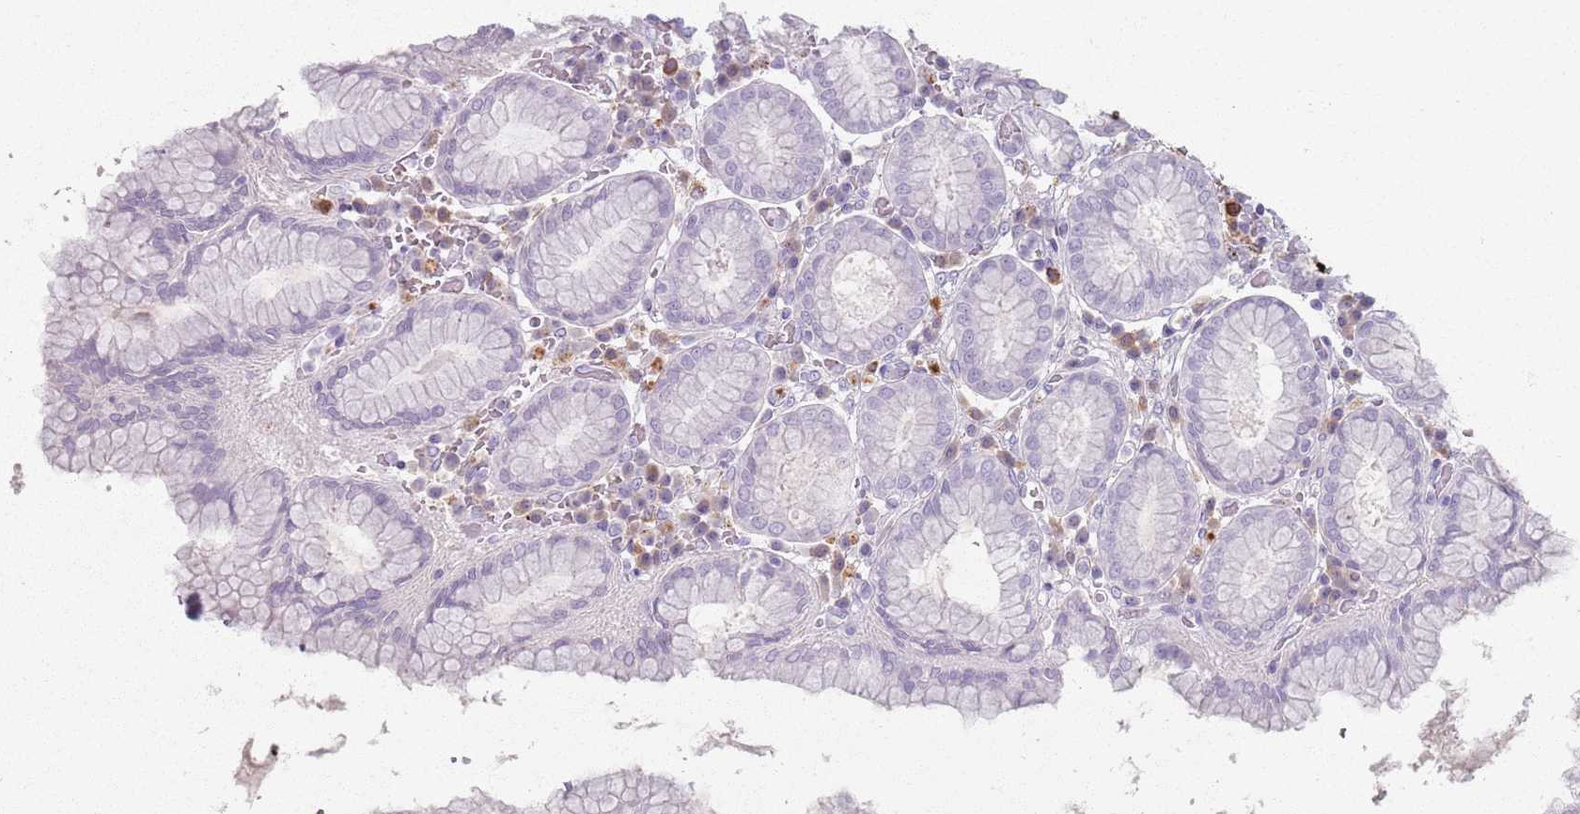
{"staining": {"intensity": "negative", "quantity": "none", "location": "none"}, "tissue": "stomach", "cell_type": "Glandular cells", "image_type": "normal", "snomed": [{"axis": "morphology", "description": "Normal tissue, NOS"}, {"axis": "topography", "description": "Stomach"}, {"axis": "topography", "description": "Stomach, lower"}], "caption": "This is an immunohistochemistry (IHC) histopathology image of unremarkable stomach. There is no expression in glandular cells.", "gene": "GDPGP1", "patient": {"sex": "female", "age": 56}}